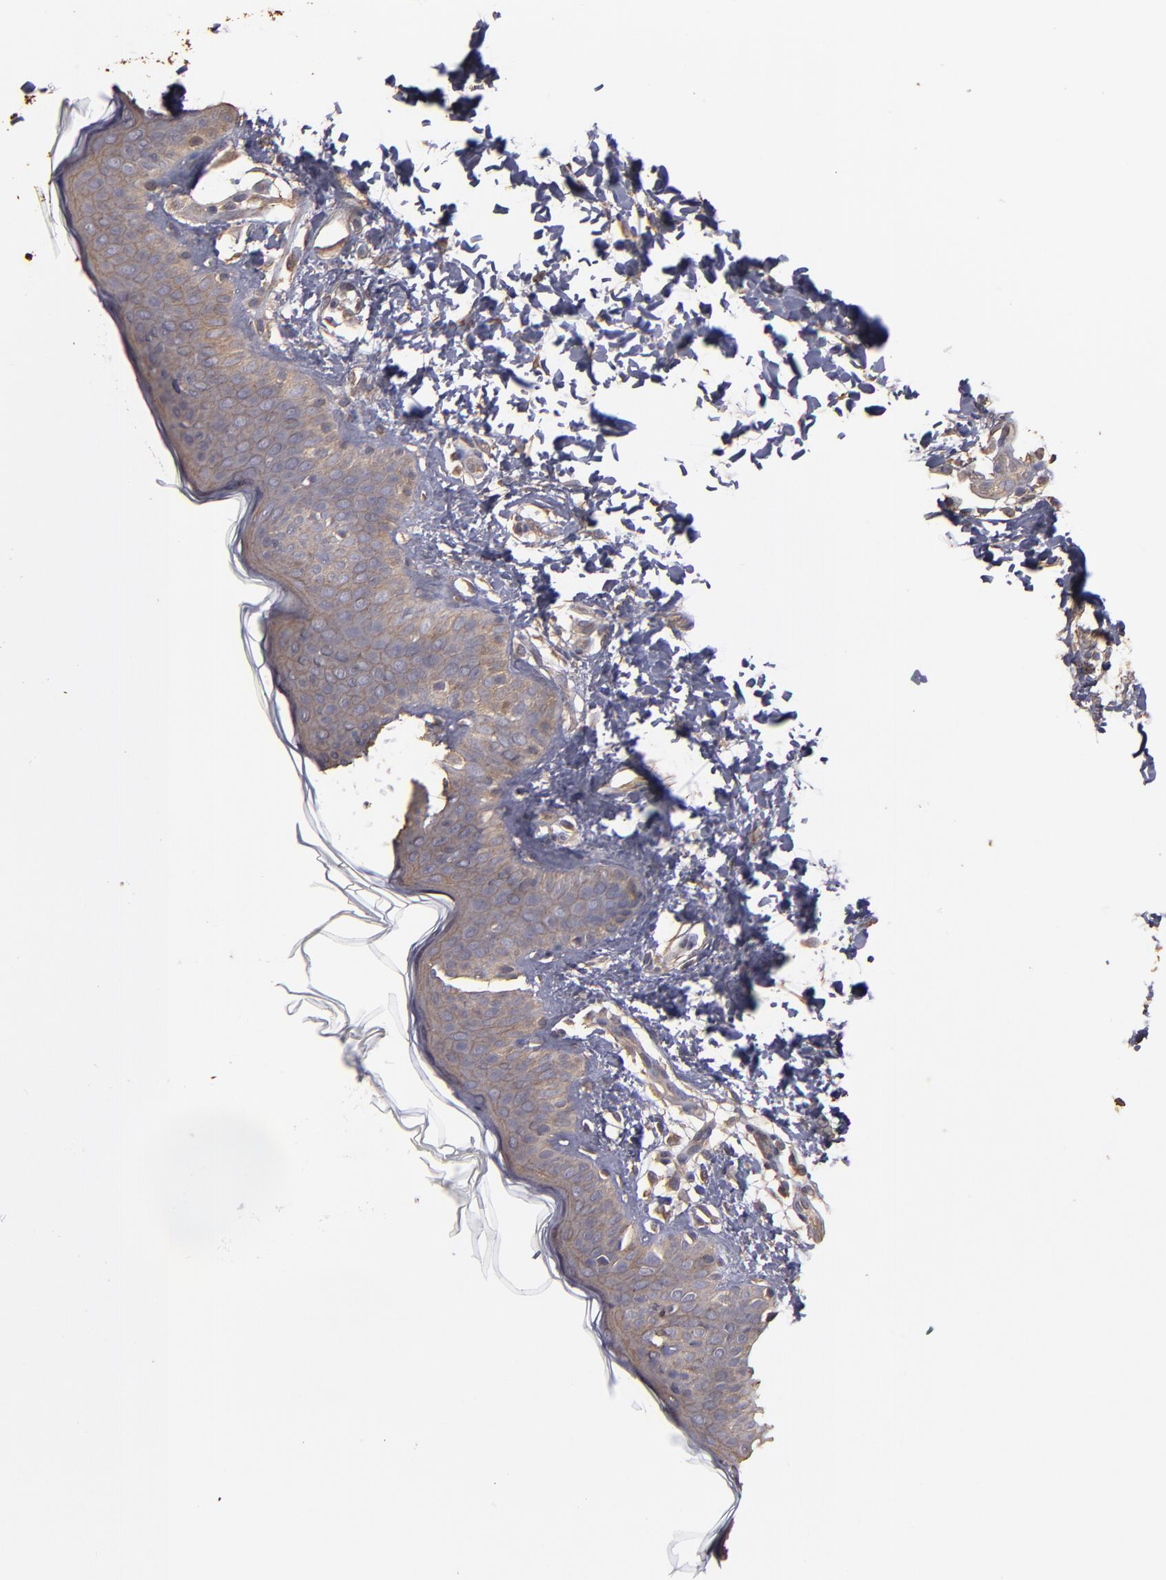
{"staining": {"intensity": "weak", "quantity": ">75%", "location": "cytoplasmic/membranous"}, "tissue": "skin", "cell_type": "Fibroblasts", "image_type": "normal", "snomed": [{"axis": "morphology", "description": "Normal tissue, NOS"}, {"axis": "topography", "description": "Skin"}], "caption": "Immunohistochemical staining of benign skin reveals weak cytoplasmic/membranous protein positivity in about >75% of fibroblasts.", "gene": "DMD", "patient": {"sex": "female", "age": 4}}